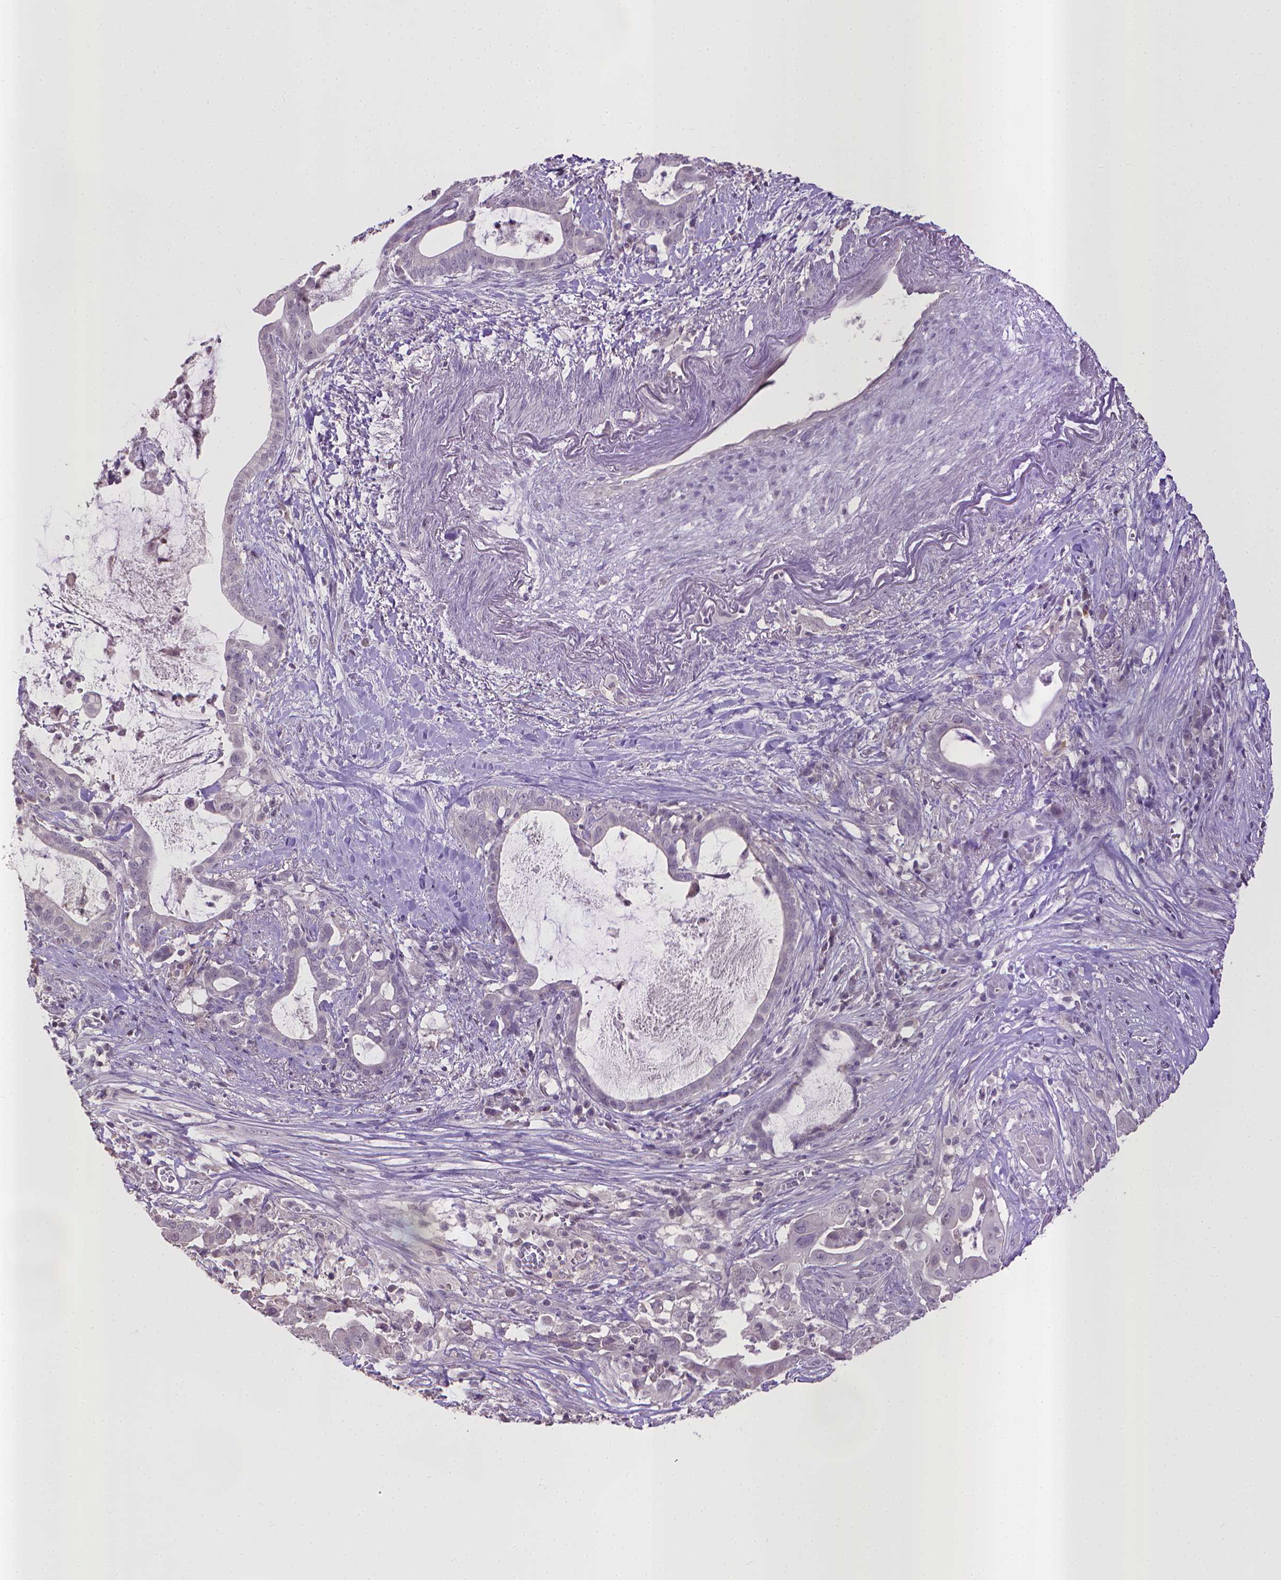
{"staining": {"intensity": "negative", "quantity": "none", "location": "none"}, "tissue": "pancreatic cancer", "cell_type": "Tumor cells", "image_type": "cancer", "snomed": [{"axis": "morphology", "description": "Adenocarcinoma, NOS"}, {"axis": "topography", "description": "Pancreas"}], "caption": "A photomicrograph of pancreatic adenocarcinoma stained for a protein reveals no brown staining in tumor cells.", "gene": "CPM", "patient": {"sex": "male", "age": 61}}